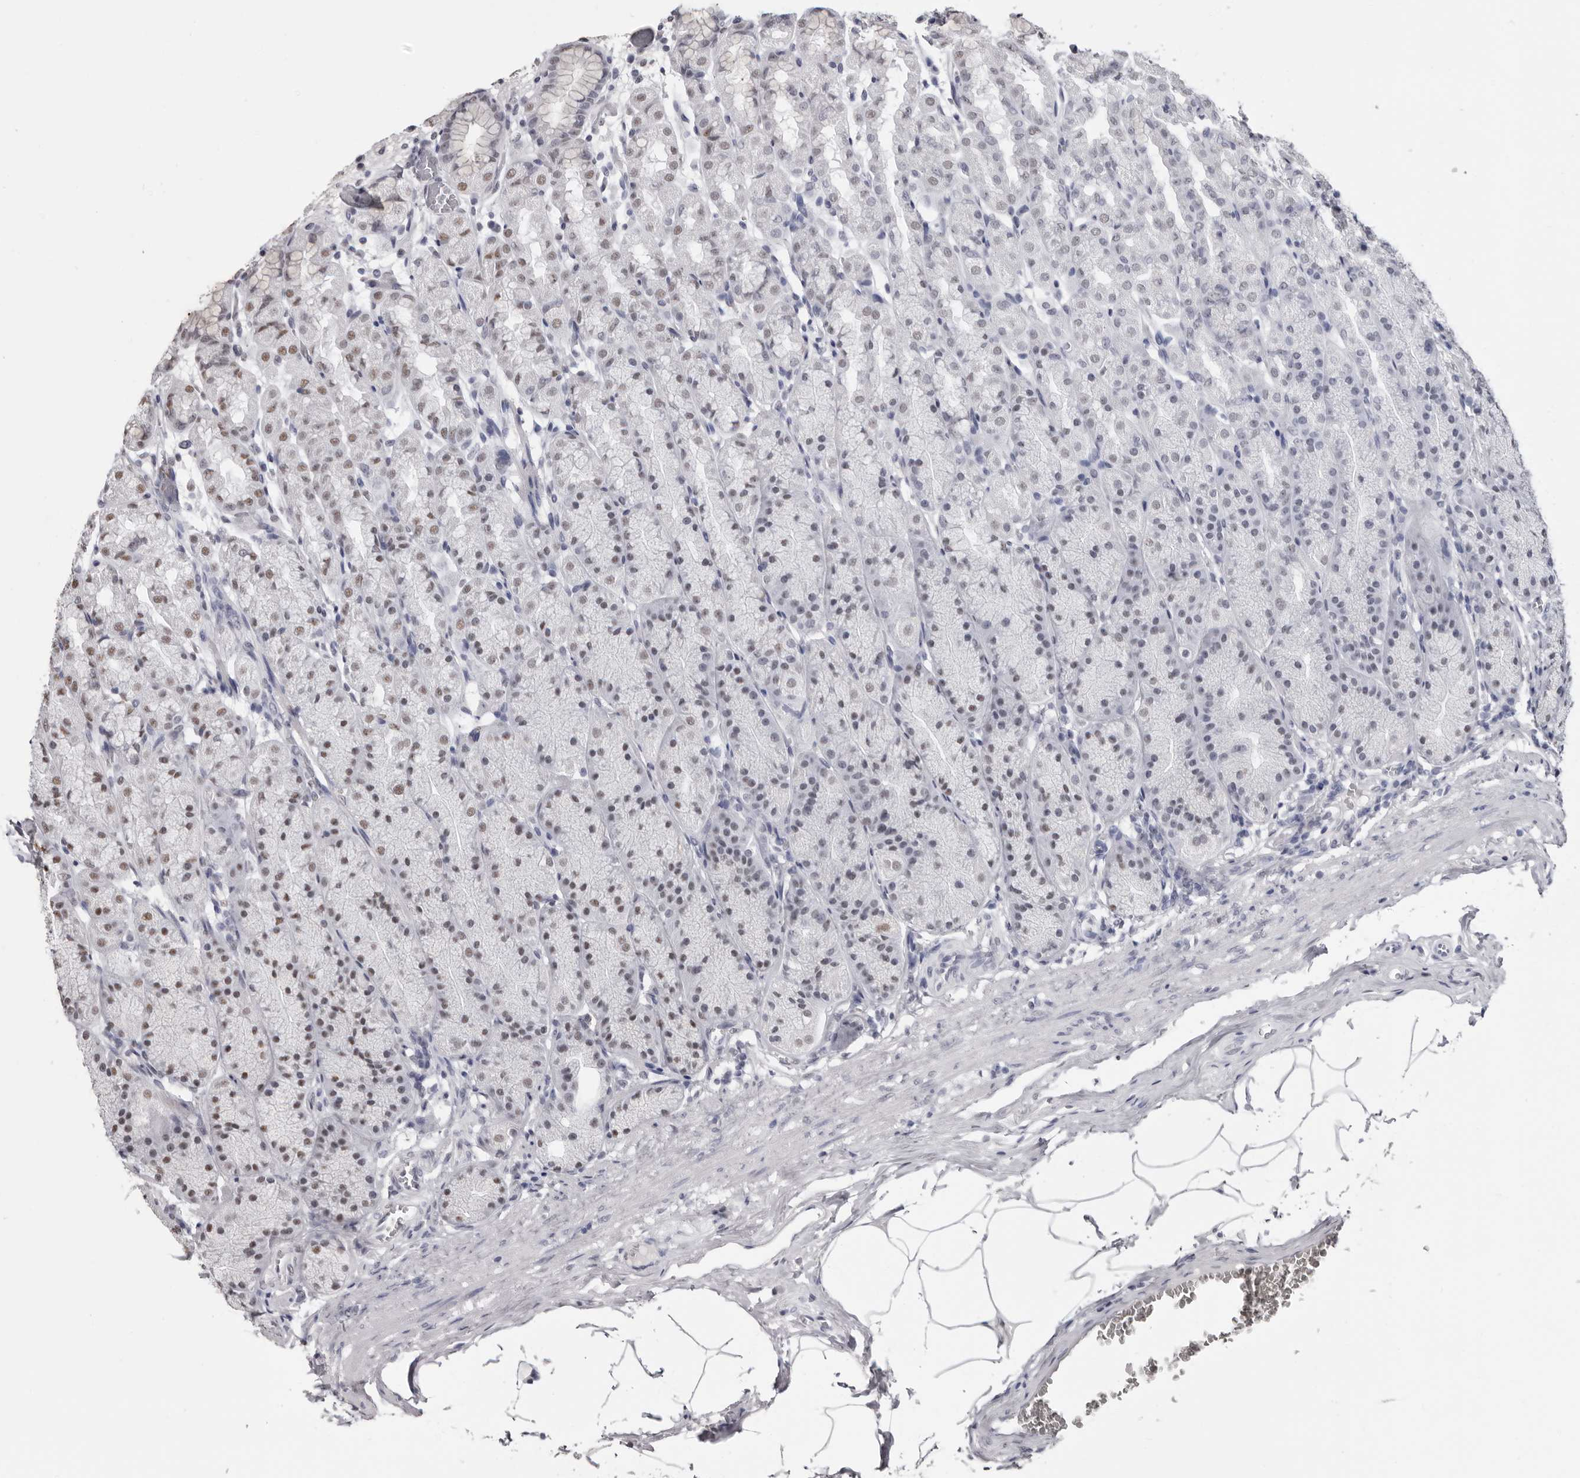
{"staining": {"intensity": "weak", "quantity": "25%-75%", "location": "nuclear"}, "tissue": "stomach", "cell_type": "Glandular cells", "image_type": "normal", "snomed": [{"axis": "morphology", "description": "Normal tissue, NOS"}, {"axis": "topography", "description": "Stomach"}], "caption": "High-power microscopy captured an immunohistochemistry histopathology image of unremarkable stomach, revealing weak nuclear staining in approximately 25%-75% of glandular cells.", "gene": "SCAF4", "patient": {"sex": "male", "age": 42}}